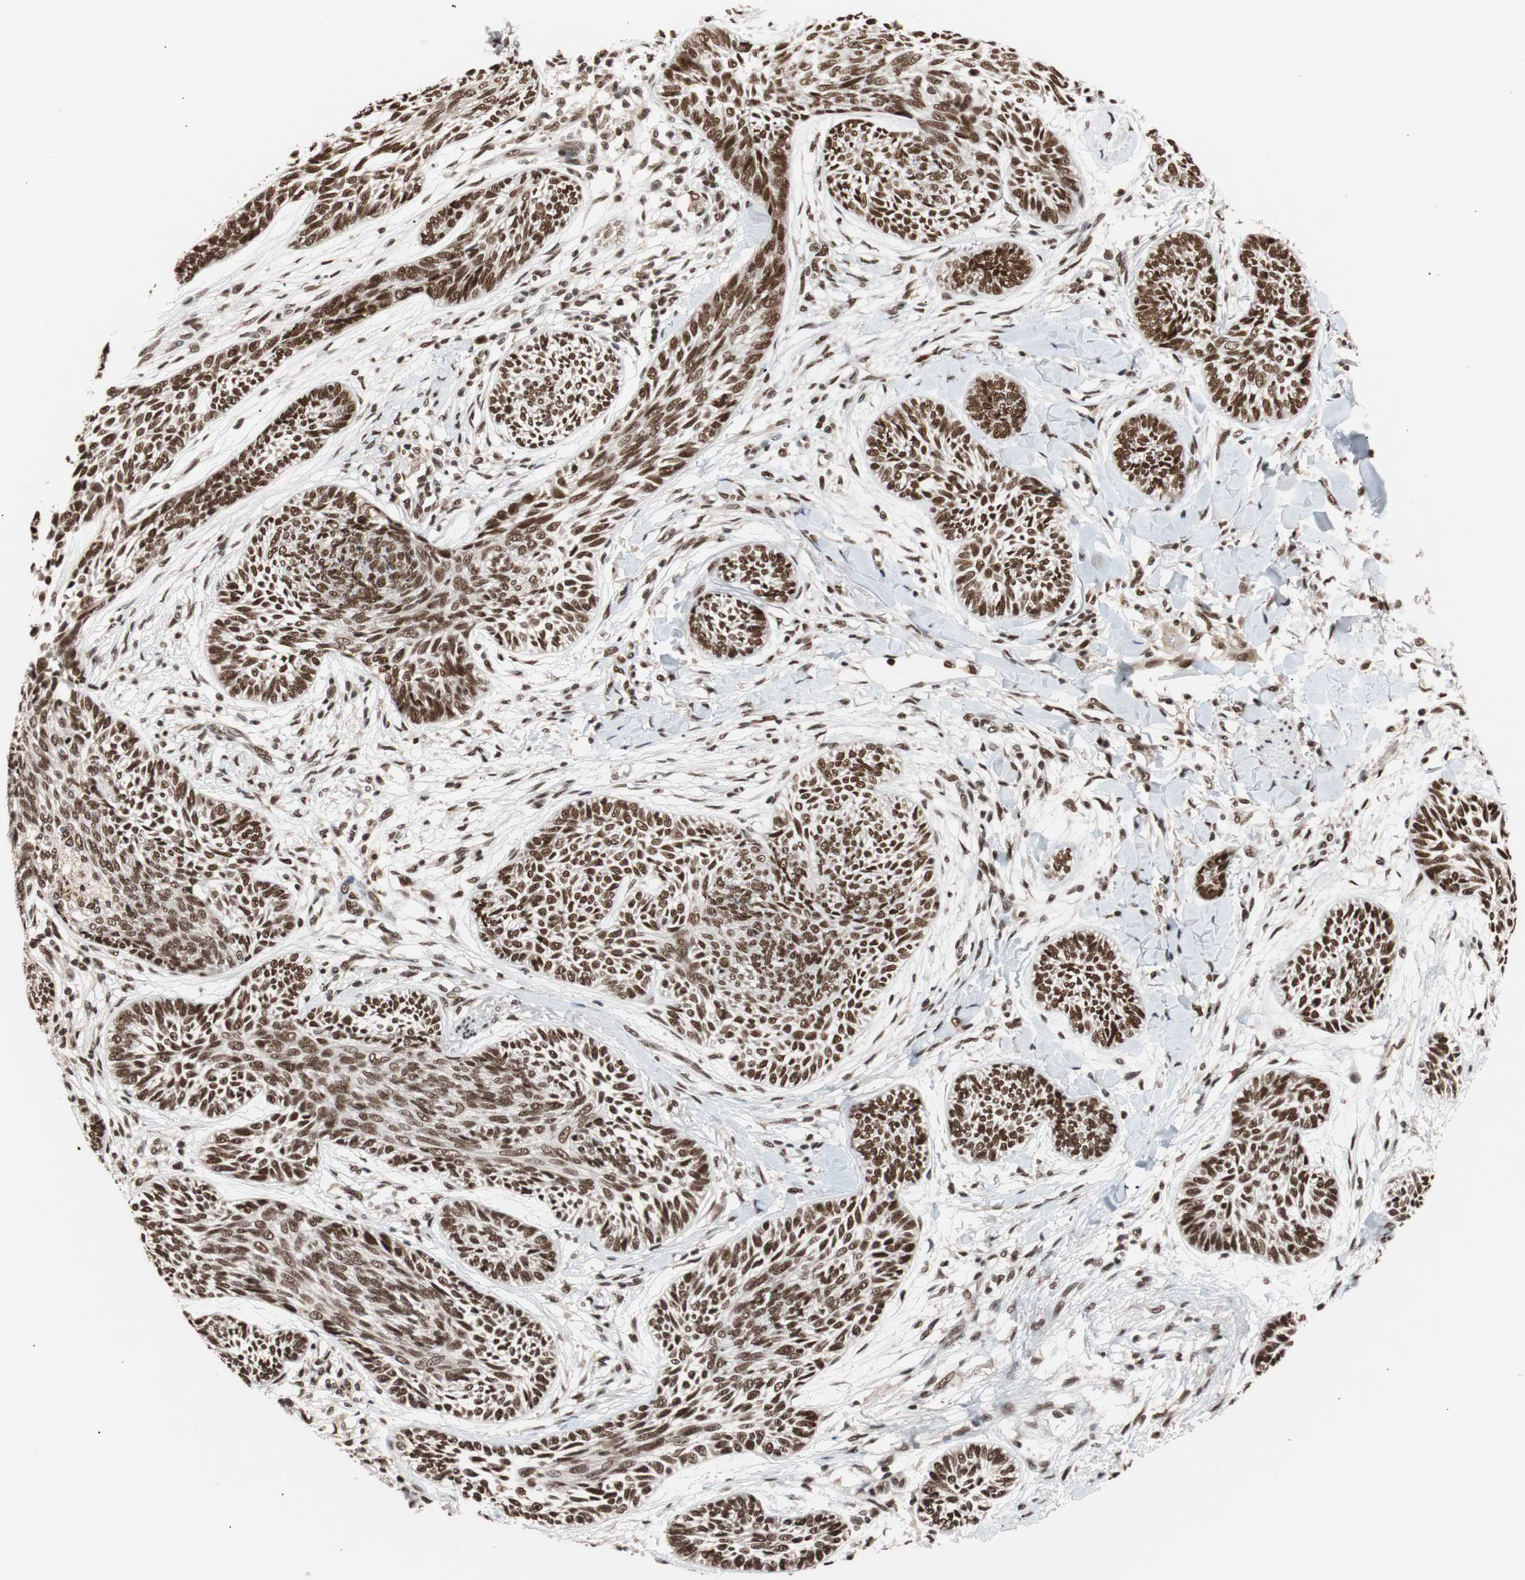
{"staining": {"intensity": "strong", "quantity": ">75%", "location": "nuclear"}, "tissue": "skin cancer", "cell_type": "Tumor cells", "image_type": "cancer", "snomed": [{"axis": "morphology", "description": "Papilloma, NOS"}, {"axis": "morphology", "description": "Basal cell carcinoma"}, {"axis": "topography", "description": "Skin"}], "caption": "Immunohistochemical staining of skin cancer shows strong nuclear protein expression in approximately >75% of tumor cells.", "gene": "CHAMP1", "patient": {"sex": "male", "age": 87}}